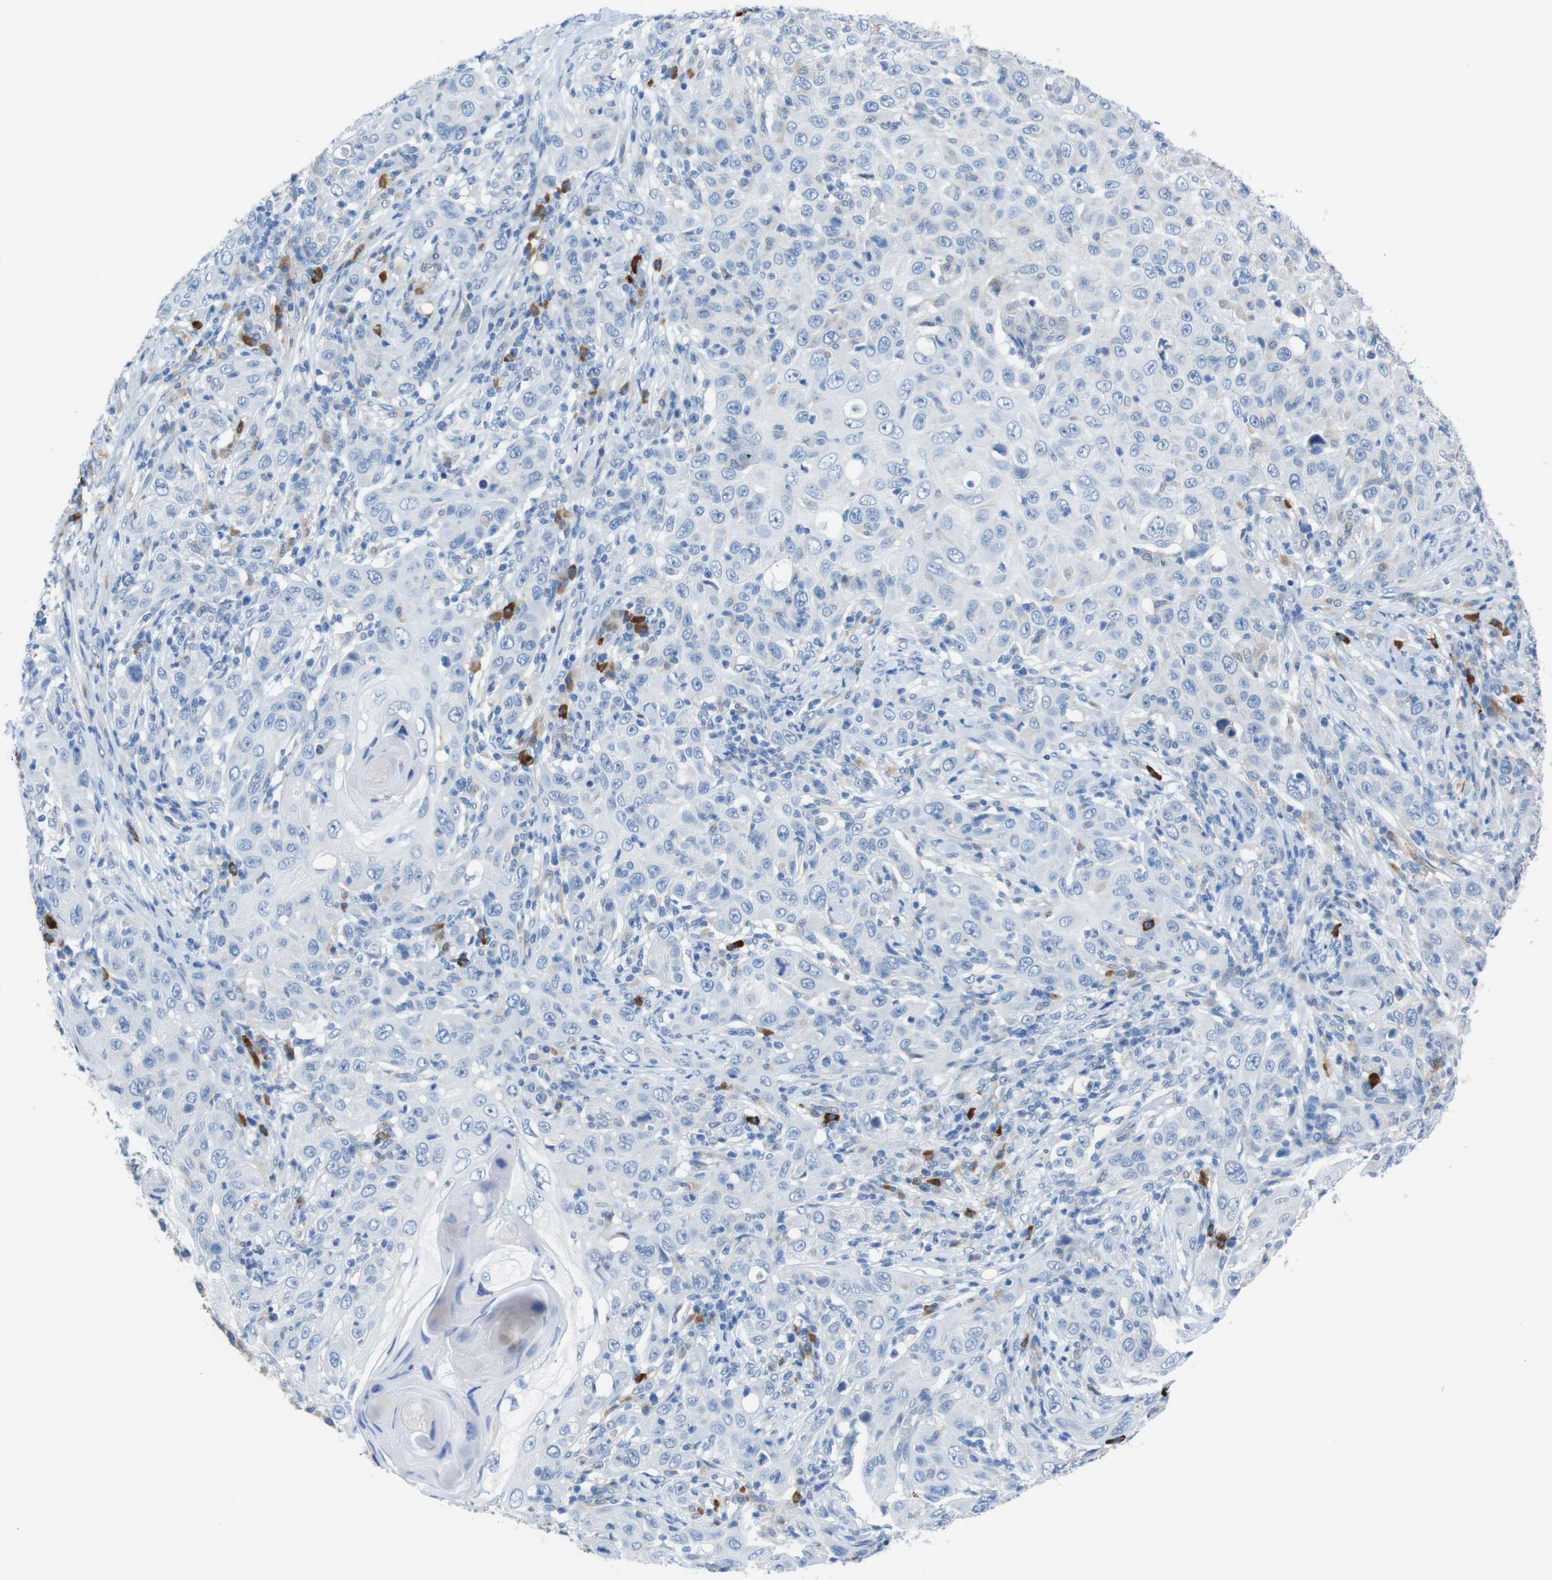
{"staining": {"intensity": "negative", "quantity": "none", "location": "none"}, "tissue": "skin cancer", "cell_type": "Tumor cells", "image_type": "cancer", "snomed": [{"axis": "morphology", "description": "Squamous cell carcinoma, NOS"}, {"axis": "topography", "description": "Skin"}], "caption": "This is an immunohistochemistry (IHC) micrograph of human skin cancer. There is no staining in tumor cells.", "gene": "CLMN", "patient": {"sex": "female", "age": 88}}